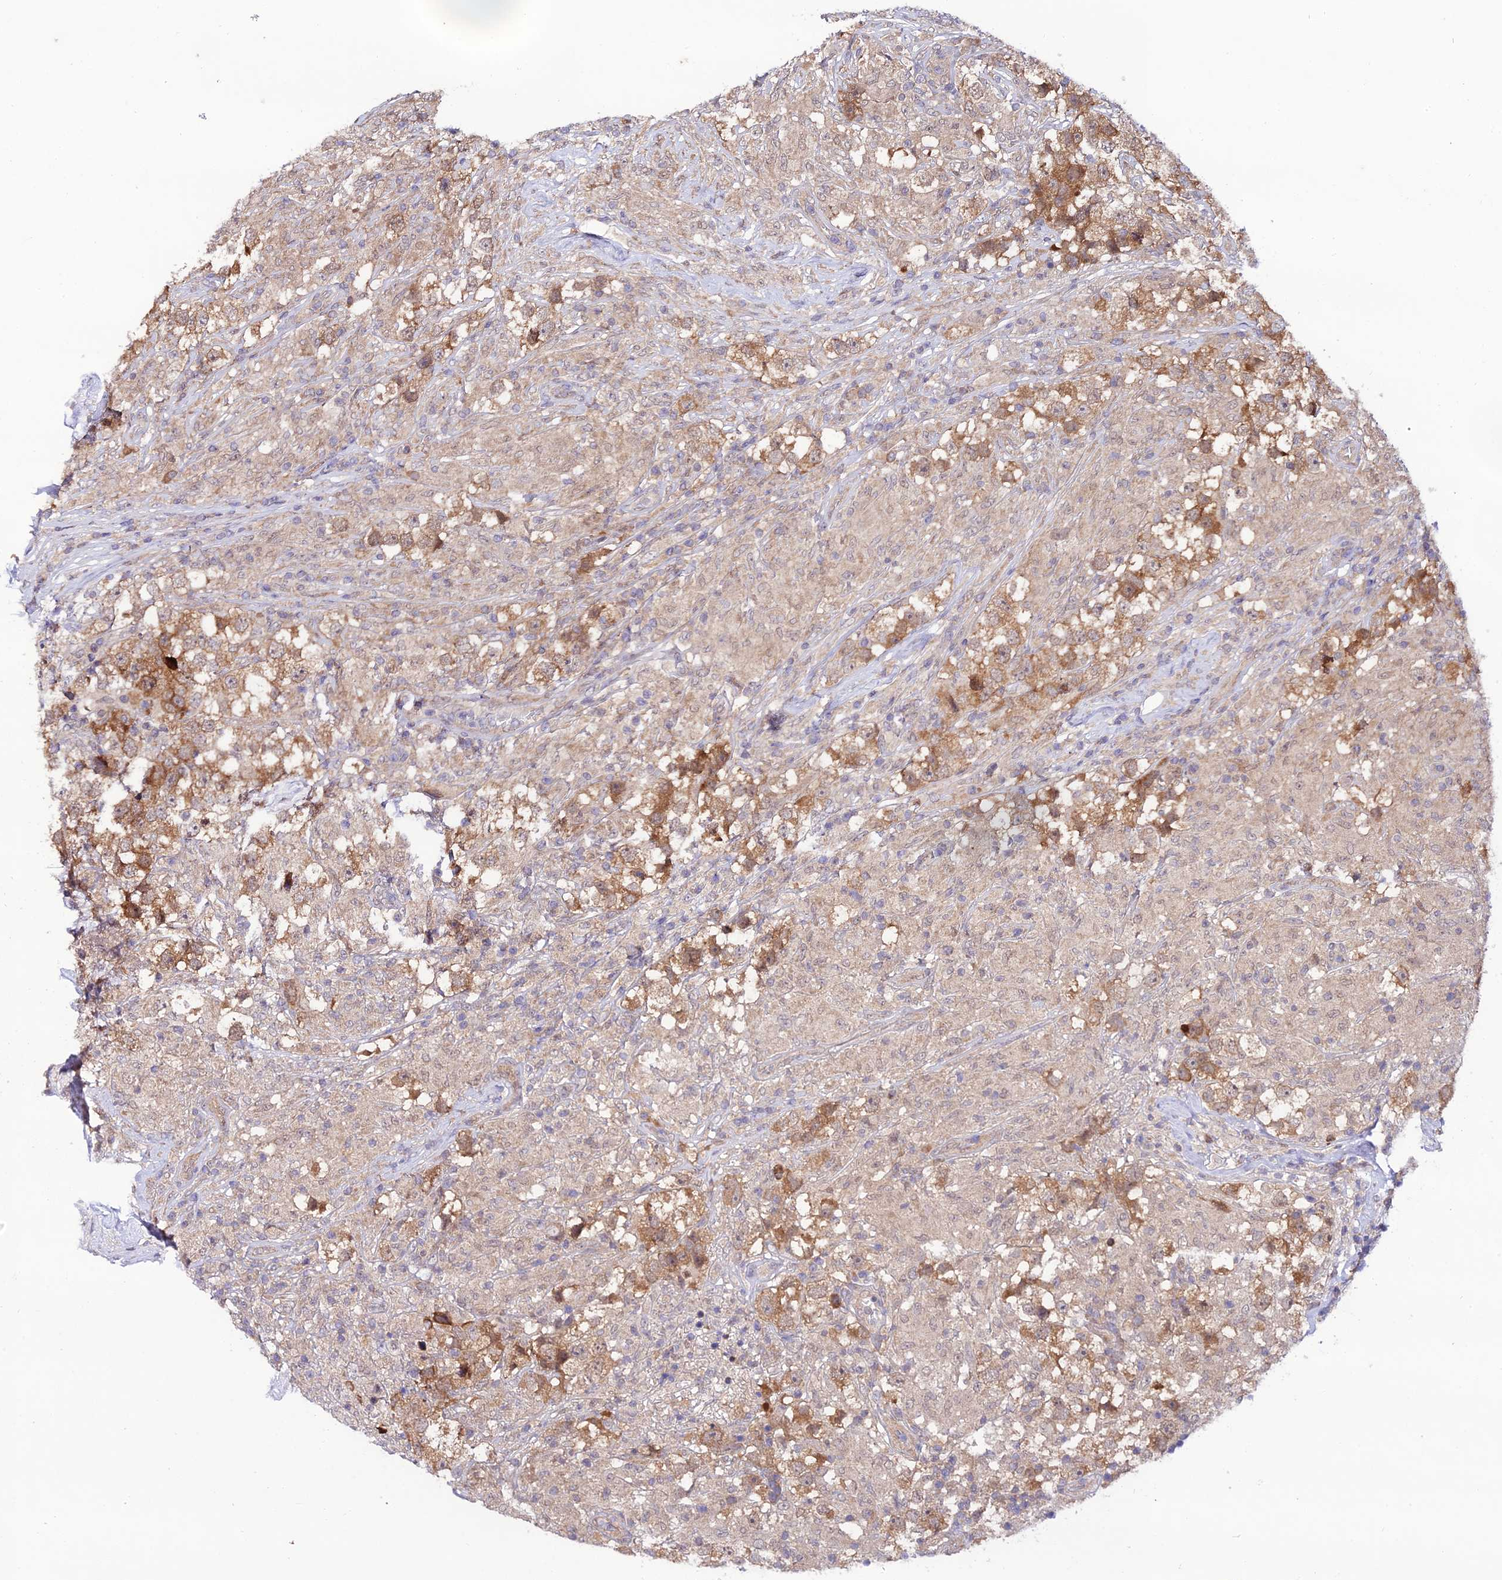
{"staining": {"intensity": "moderate", "quantity": "25%-75%", "location": "cytoplasmic/membranous"}, "tissue": "testis cancer", "cell_type": "Tumor cells", "image_type": "cancer", "snomed": [{"axis": "morphology", "description": "Seminoma, NOS"}, {"axis": "topography", "description": "Testis"}], "caption": "Testis cancer (seminoma) stained with IHC displays moderate cytoplasmic/membranous positivity in approximately 25%-75% of tumor cells.", "gene": "TRIM40", "patient": {"sex": "male", "age": 46}}